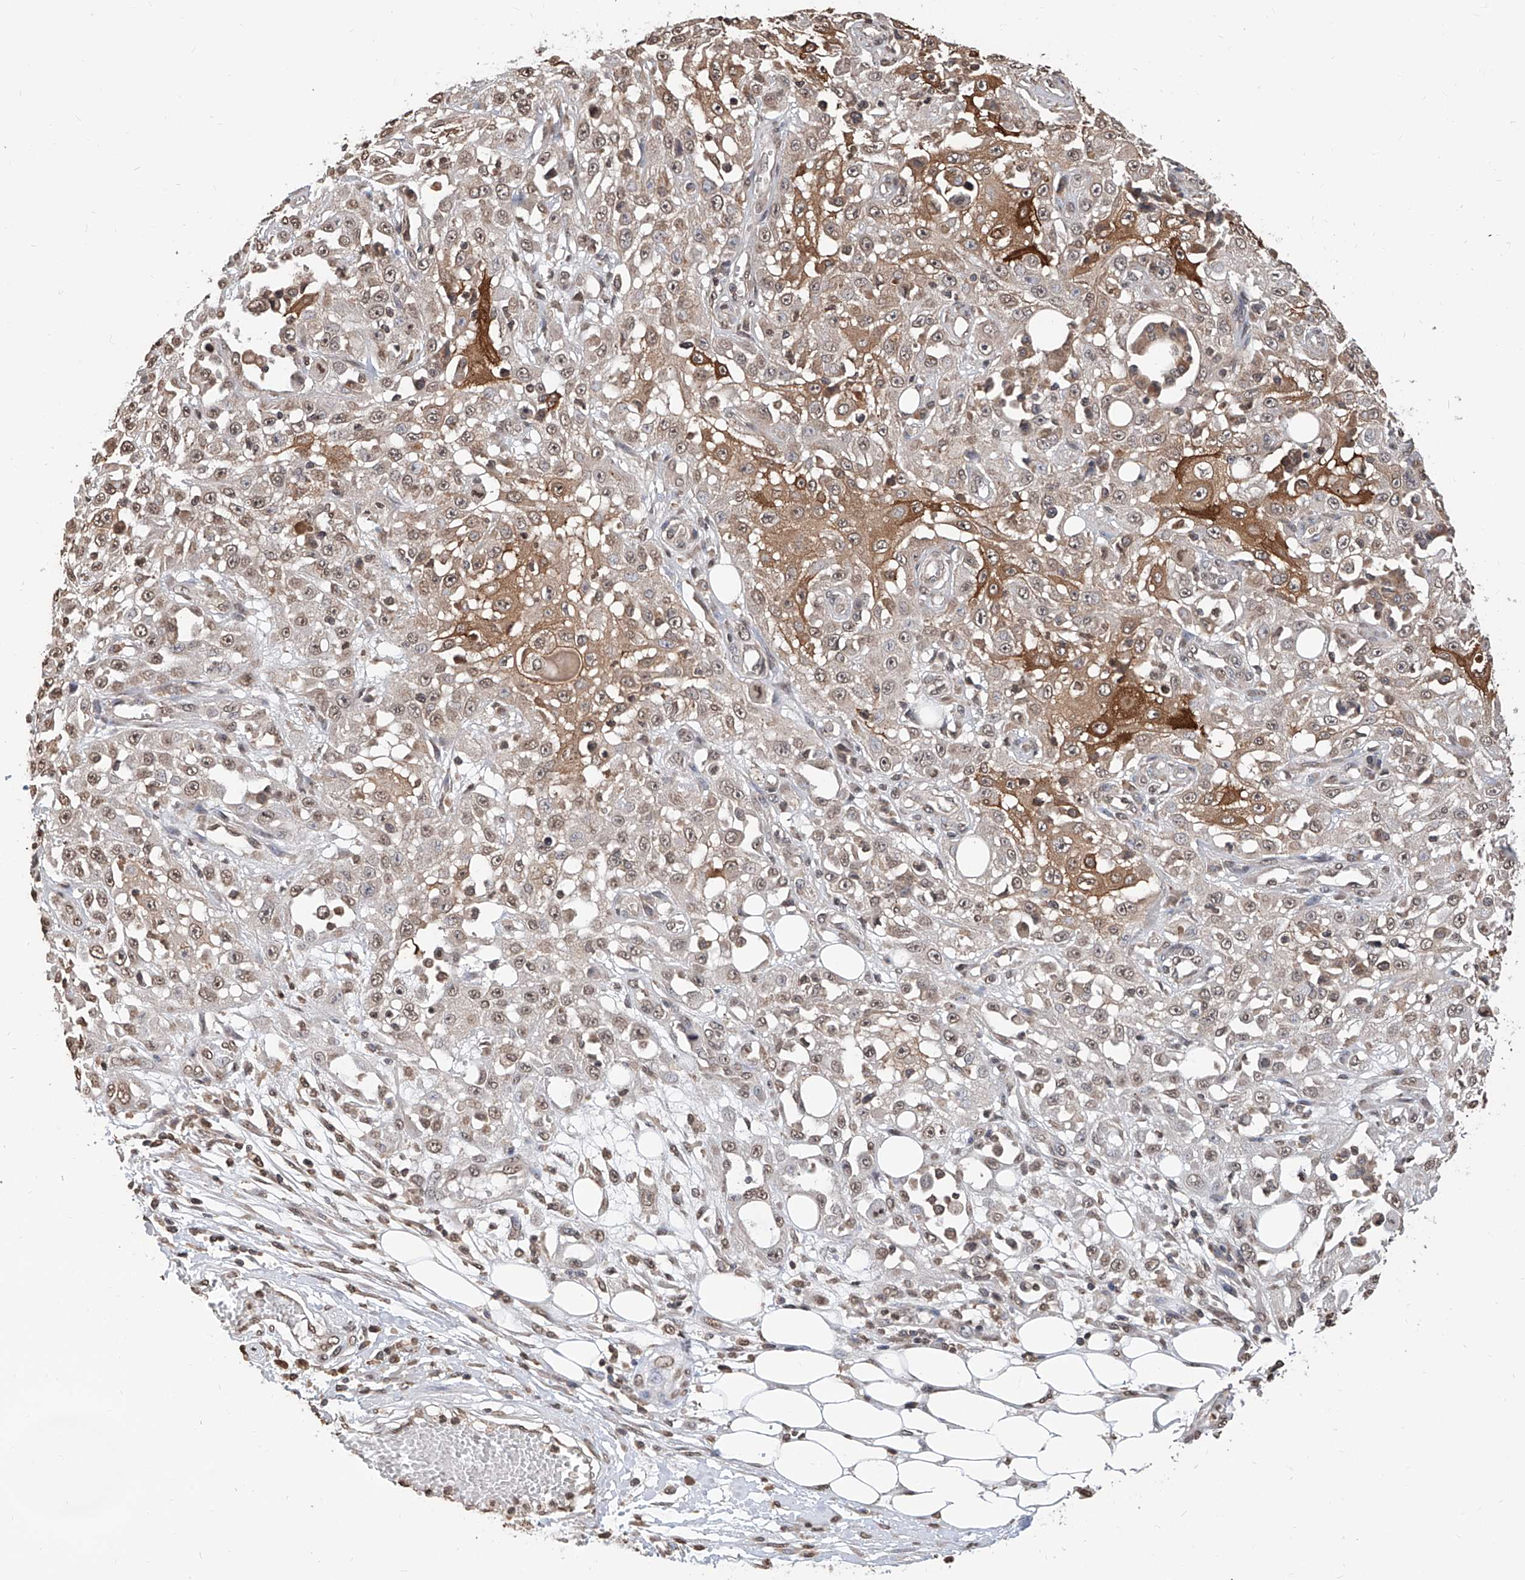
{"staining": {"intensity": "moderate", "quantity": "25%-75%", "location": "cytoplasmic/membranous,nuclear"}, "tissue": "skin cancer", "cell_type": "Tumor cells", "image_type": "cancer", "snomed": [{"axis": "morphology", "description": "Squamous cell carcinoma, NOS"}, {"axis": "morphology", "description": "Squamous cell carcinoma, metastatic, NOS"}, {"axis": "topography", "description": "Skin"}, {"axis": "topography", "description": "Lymph node"}], "caption": "Protein staining shows moderate cytoplasmic/membranous and nuclear positivity in about 25%-75% of tumor cells in skin metastatic squamous cell carcinoma.", "gene": "RP9", "patient": {"sex": "male", "age": 75}}